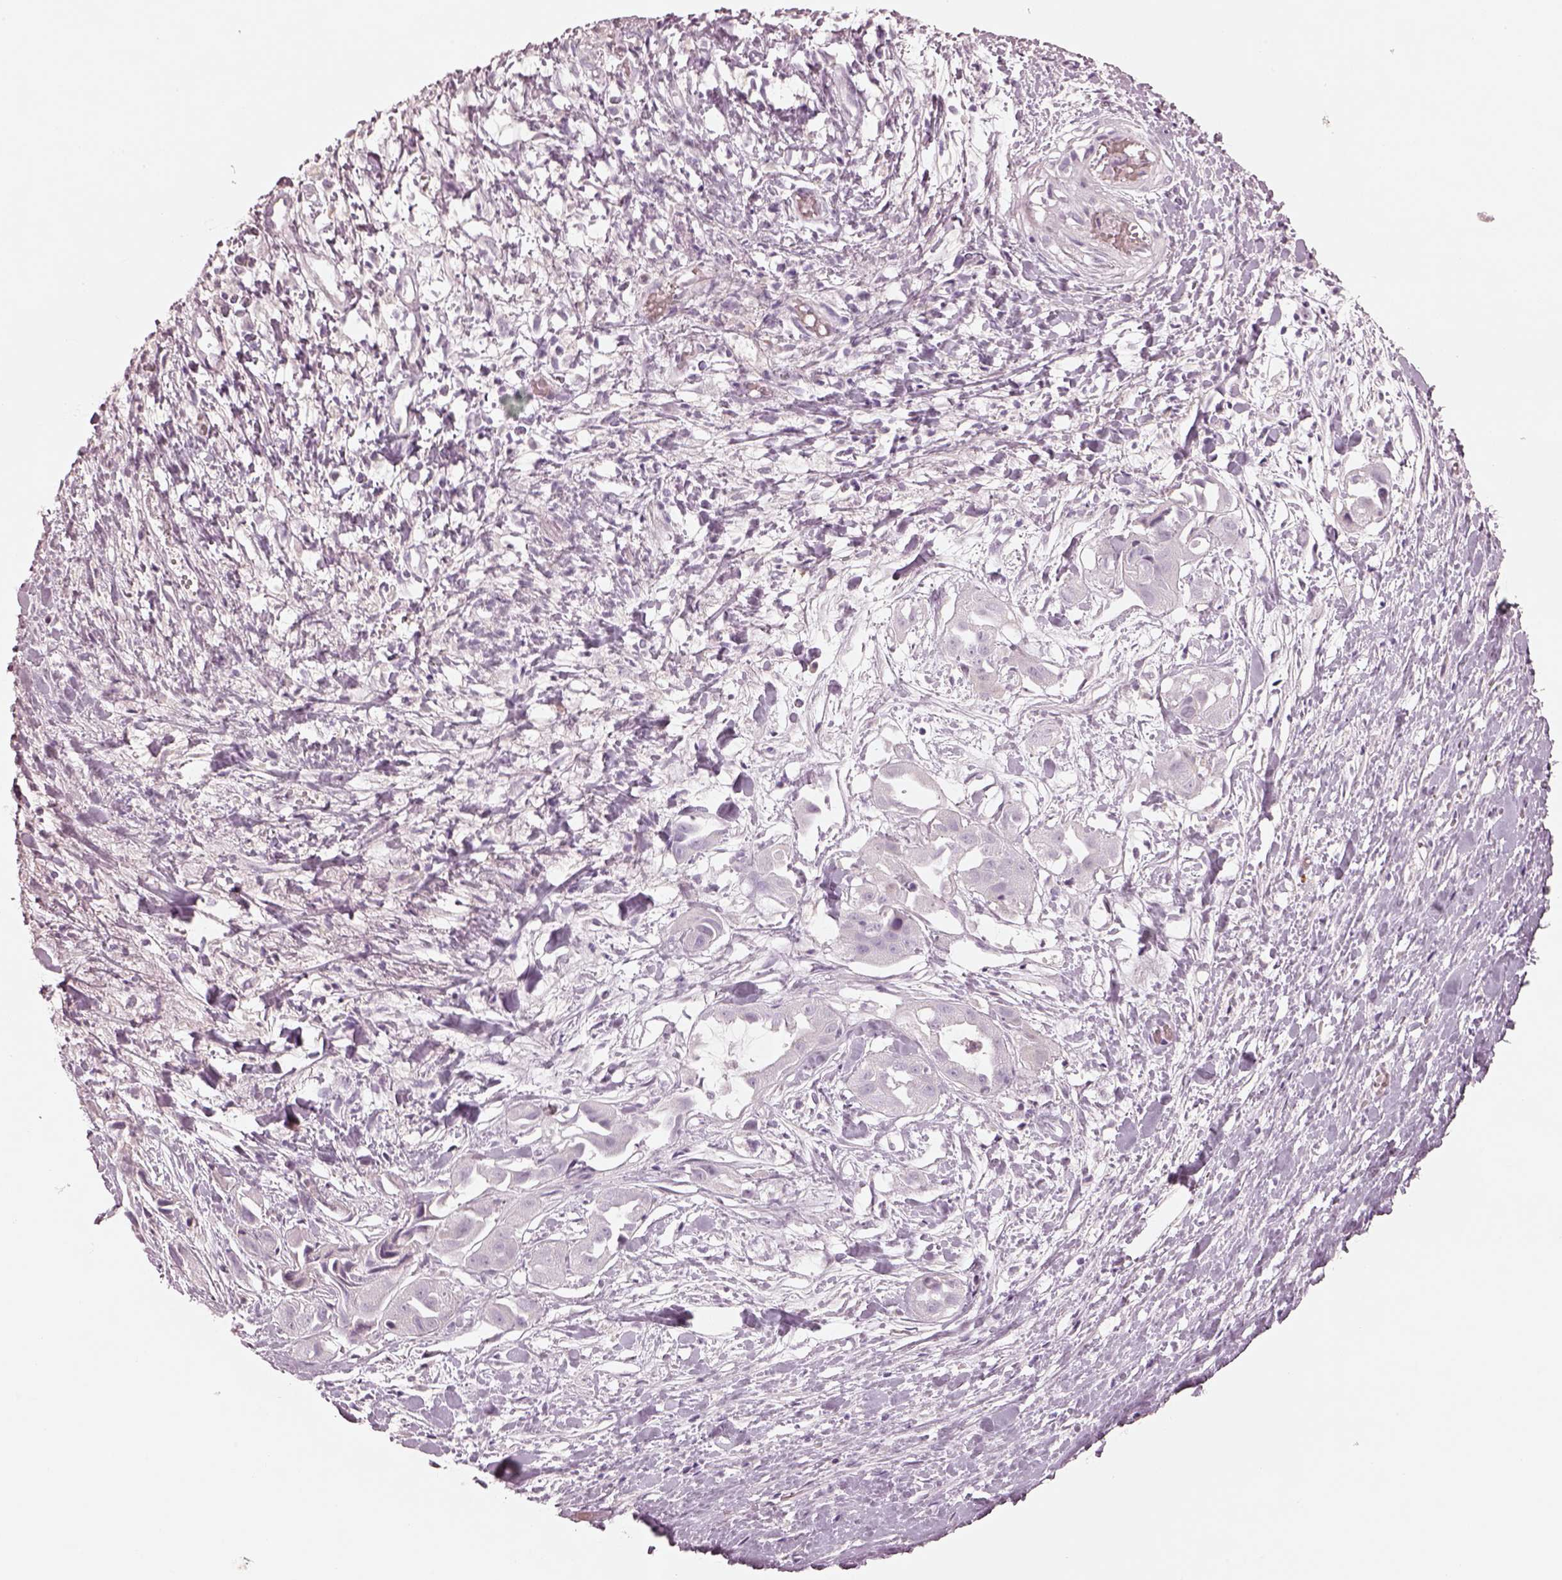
{"staining": {"intensity": "negative", "quantity": "none", "location": "none"}, "tissue": "liver cancer", "cell_type": "Tumor cells", "image_type": "cancer", "snomed": [{"axis": "morphology", "description": "Cholangiocarcinoma"}, {"axis": "topography", "description": "Liver"}], "caption": "The IHC histopathology image has no significant staining in tumor cells of liver cholangiocarcinoma tissue.", "gene": "SPATA6L", "patient": {"sex": "female", "age": 52}}